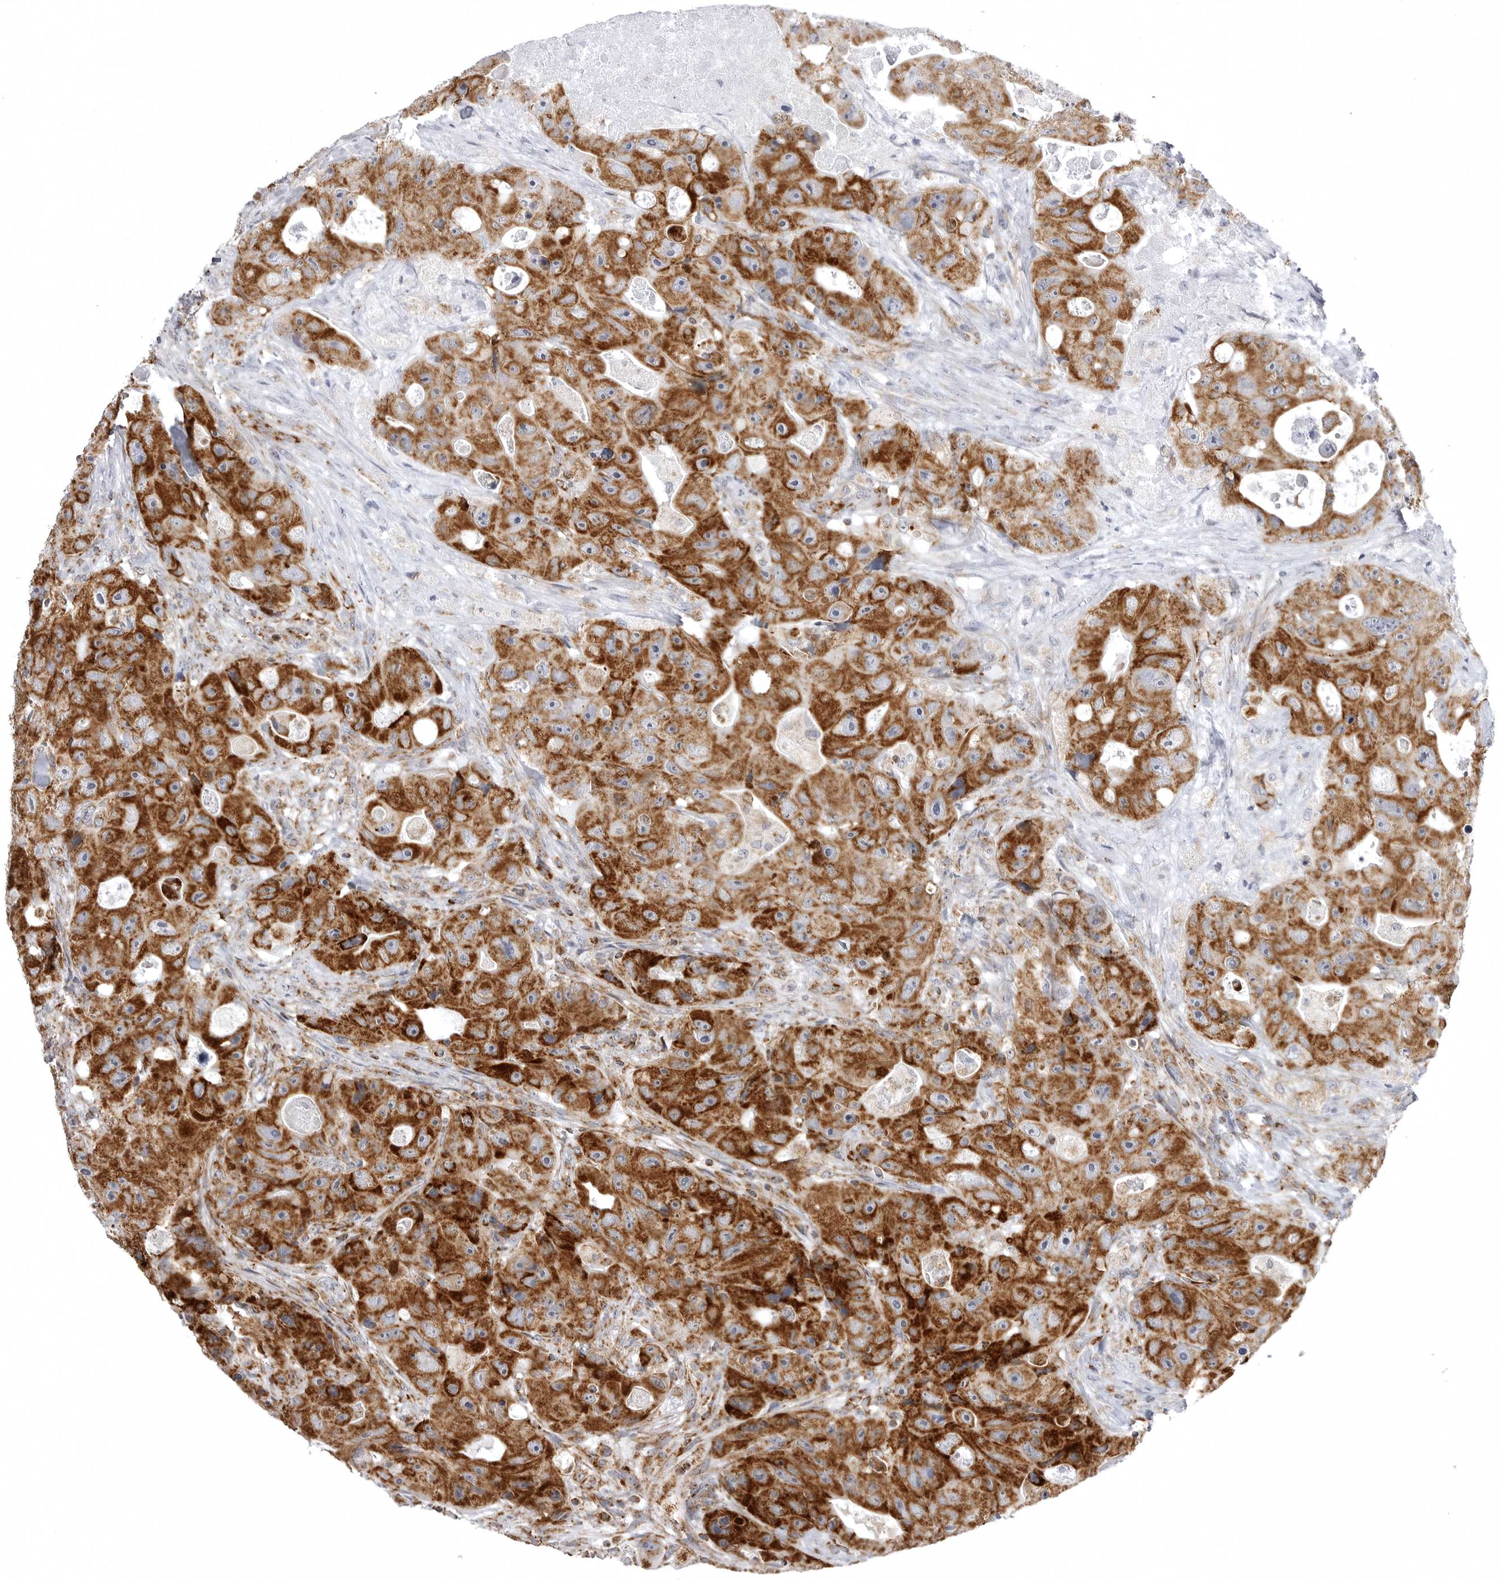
{"staining": {"intensity": "strong", "quantity": ">75%", "location": "cytoplasmic/membranous"}, "tissue": "colorectal cancer", "cell_type": "Tumor cells", "image_type": "cancer", "snomed": [{"axis": "morphology", "description": "Adenocarcinoma, NOS"}, {"axis": "topography", "description": "Colon"}], "caption": "Immunohistochemistry photomicrograph of human colorectal cancer stained for a protein (brown), which exhibits high levels of strong cytoplasmic/membranous expression in about >75% of tumor cells.", "gene": "TUFM", "patient": {"sex": "female", "age": 46}}